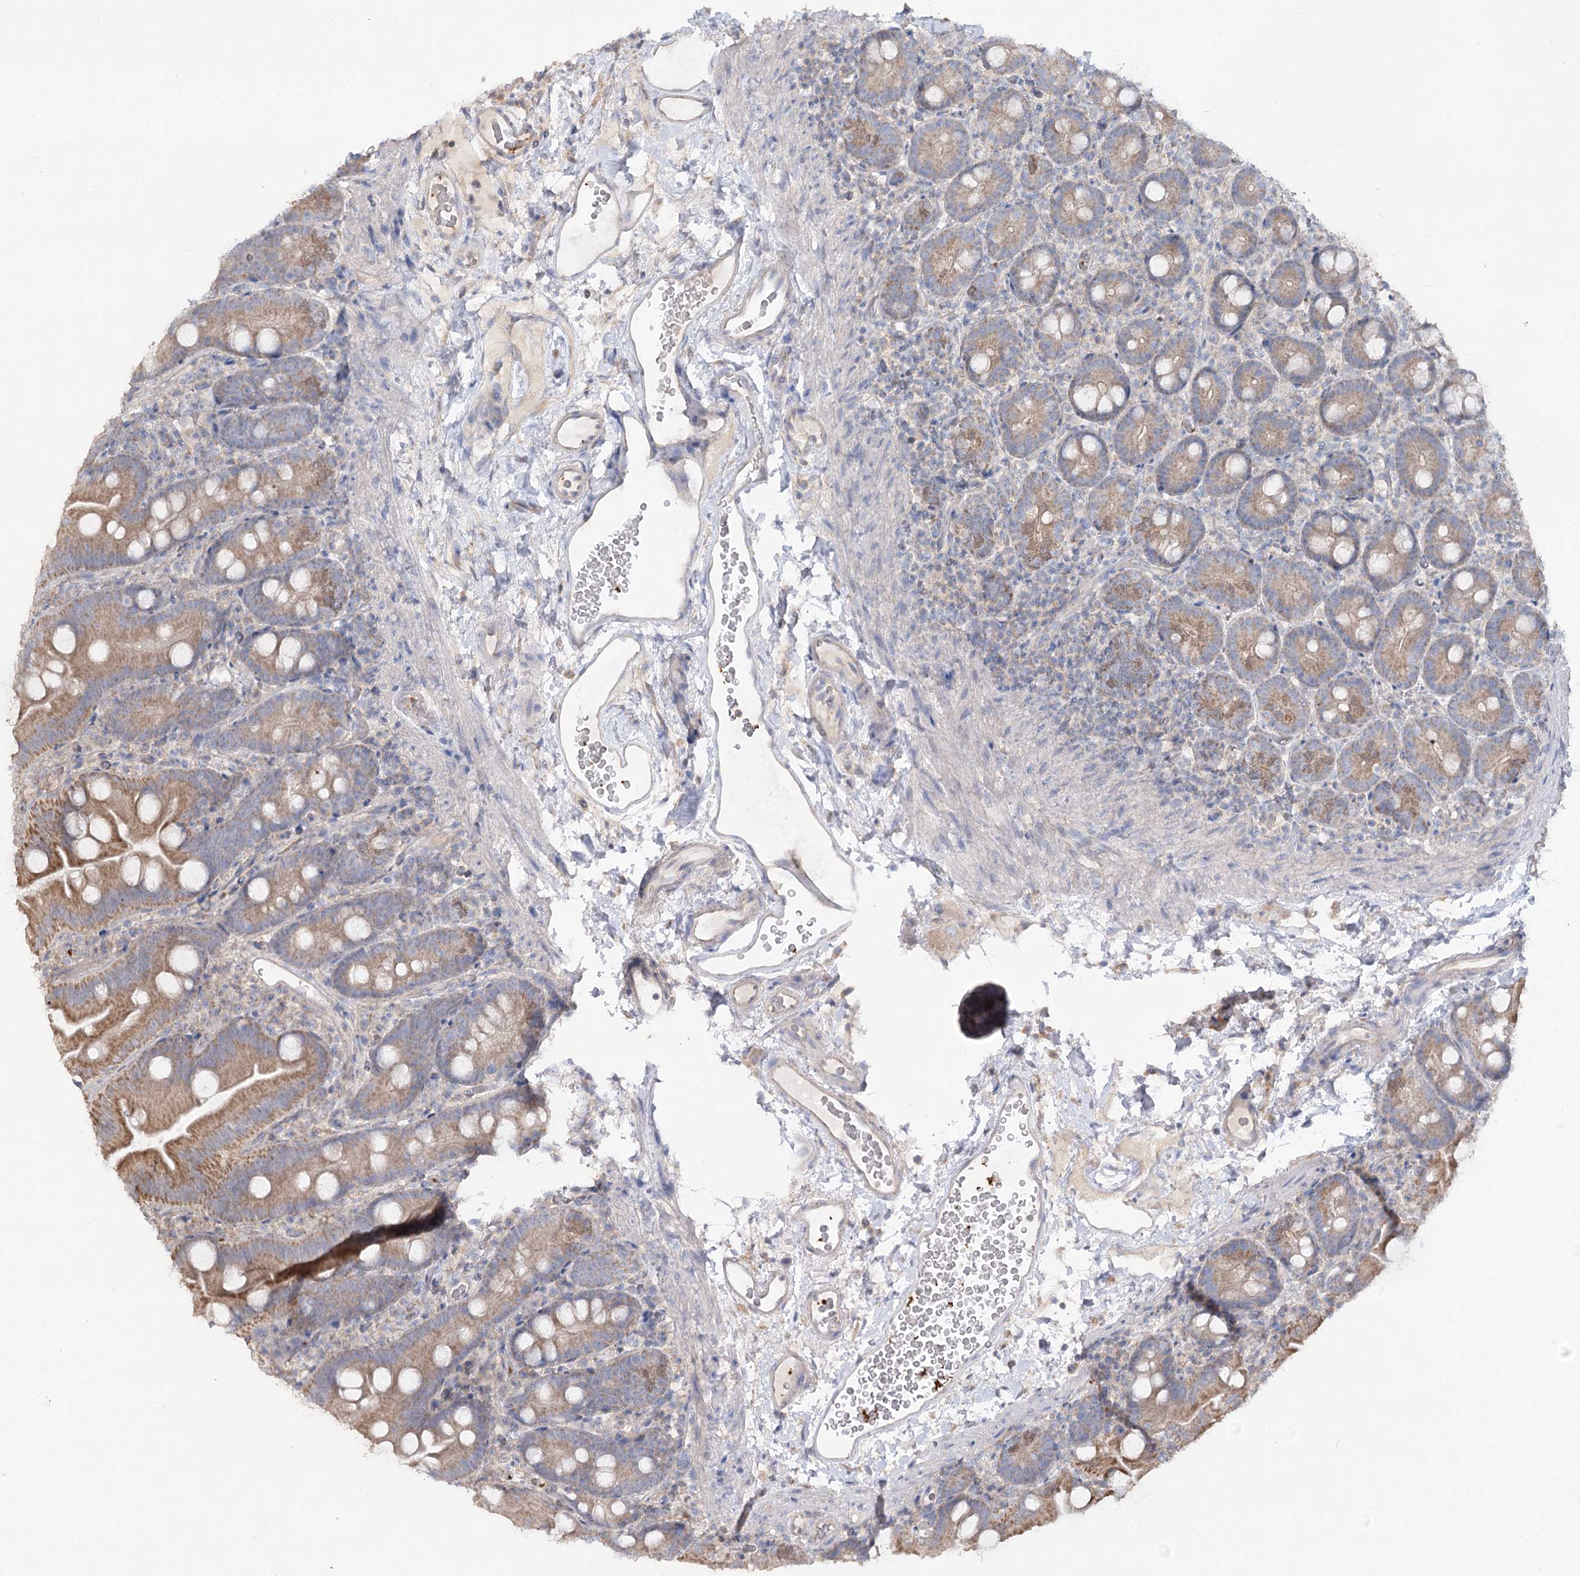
{"staining": {"intensity": "moderate", "quantity": ">75%", "location": "cytoplasmic/membranous"}, "tissue": "small intestine", "cell_type": "Glandular cells", "image_type": "normal", "snomed": [{"axis": "morphology", "description": "Normal tissue, NOS"}, {"axis": "topography", "description": "Small intestine"}], "caption": "Immunohistochemical staining of benign human small intestine displays >75% levels of moderate cytoplasmic/membranous protein positivity in about >75% of glandular cells.", "gene": "TMEM187", "patient": {"sex": "female", "age": 68}}